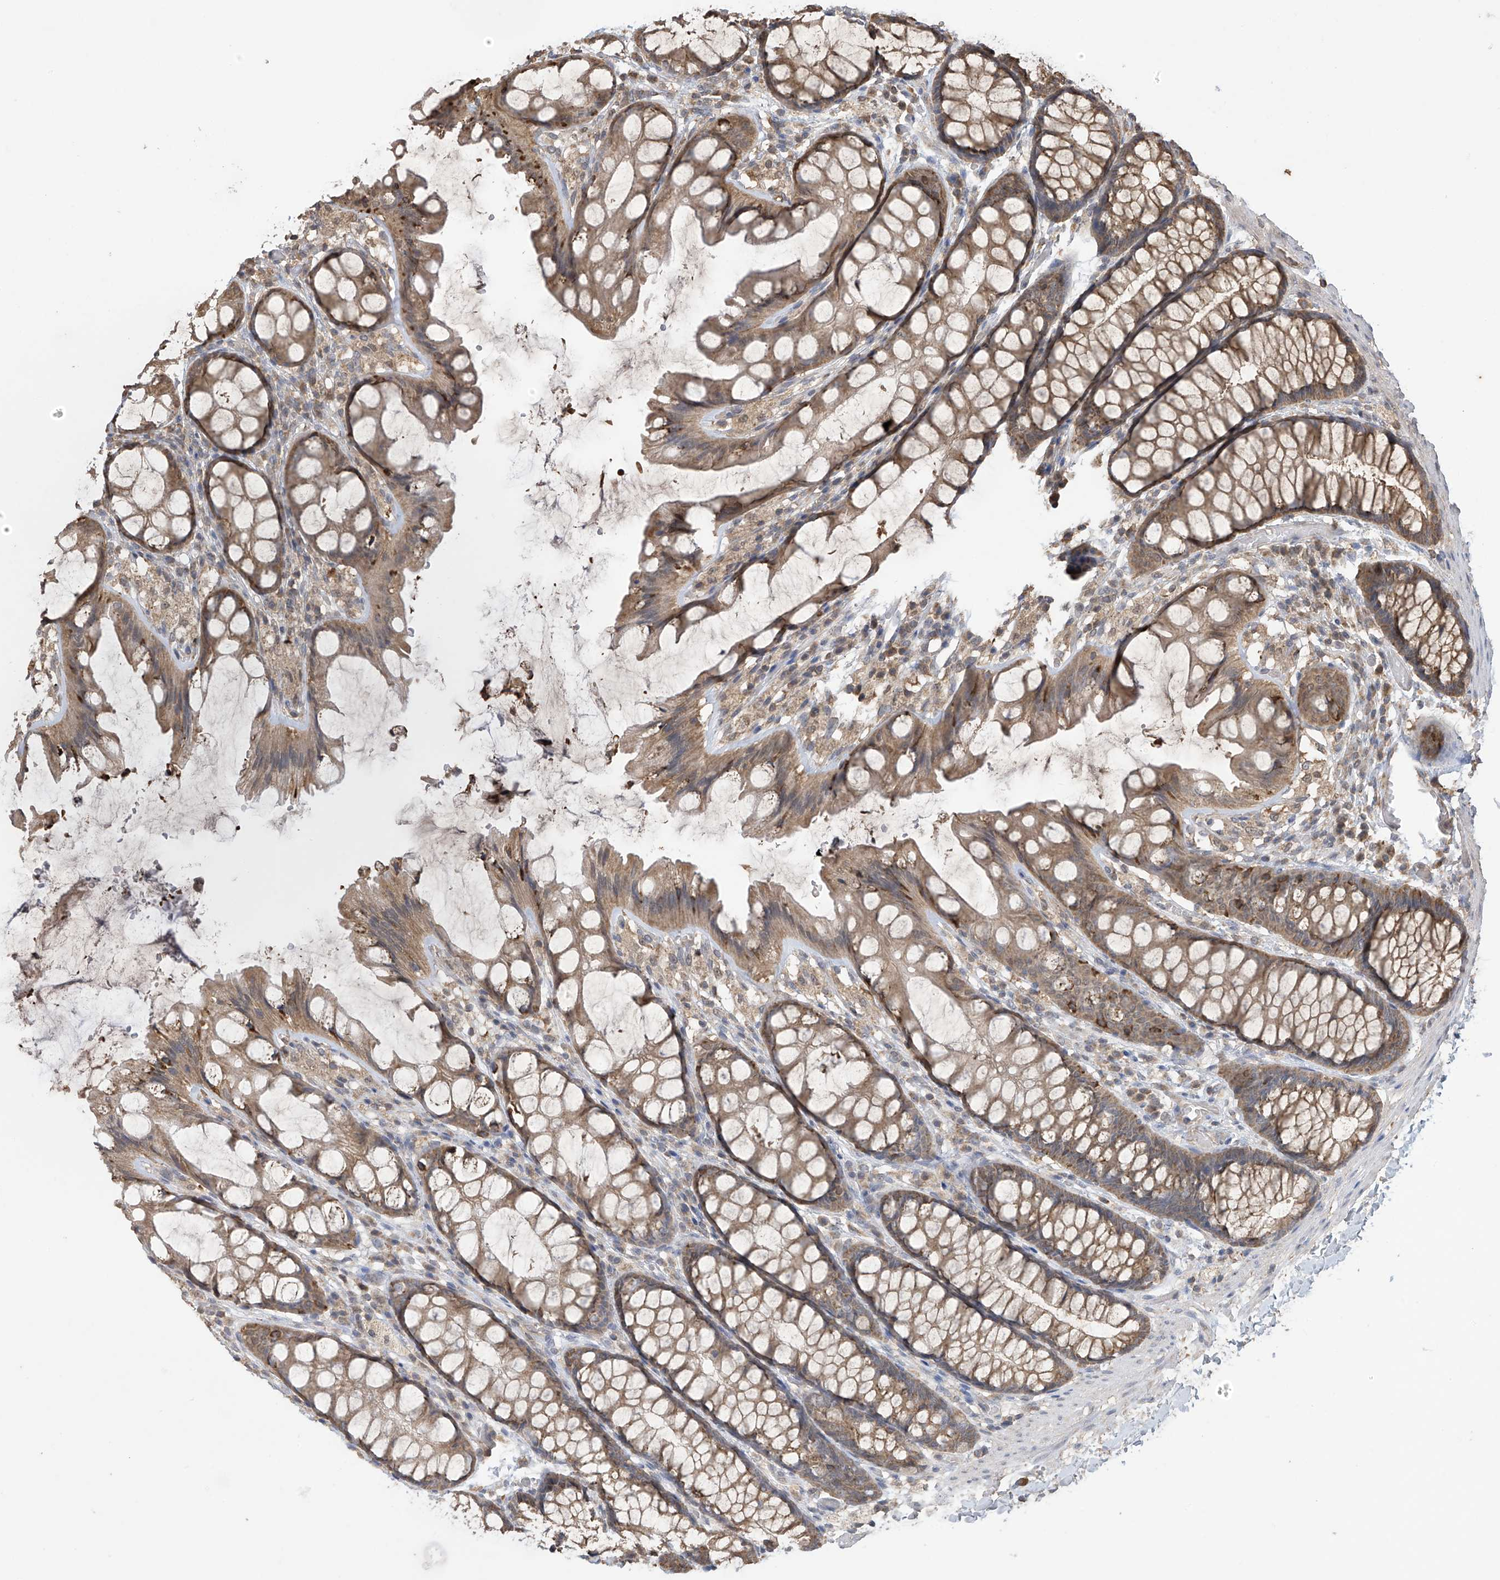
{"staining": {"intensity": "moderate", "quantity": ">75%", "location": "cytoplasmic/membranous"}, "tissue": "colon", "cell_type": "Endothelial cells", "image_type": "normal", "snomed": [{"axis": "morphology", "description": "Normal tissue, NOS"}, {"axis": "topography", "description": "Colon"}], "caption": "Immunohistochemical staining of normal colon displays >75% levels of moderate cytoplasmic/membranous protein positivity in about >75% of endothelial cells.", "gene": "PNPT1", "patient": {"sex": "male", "age": 47}}